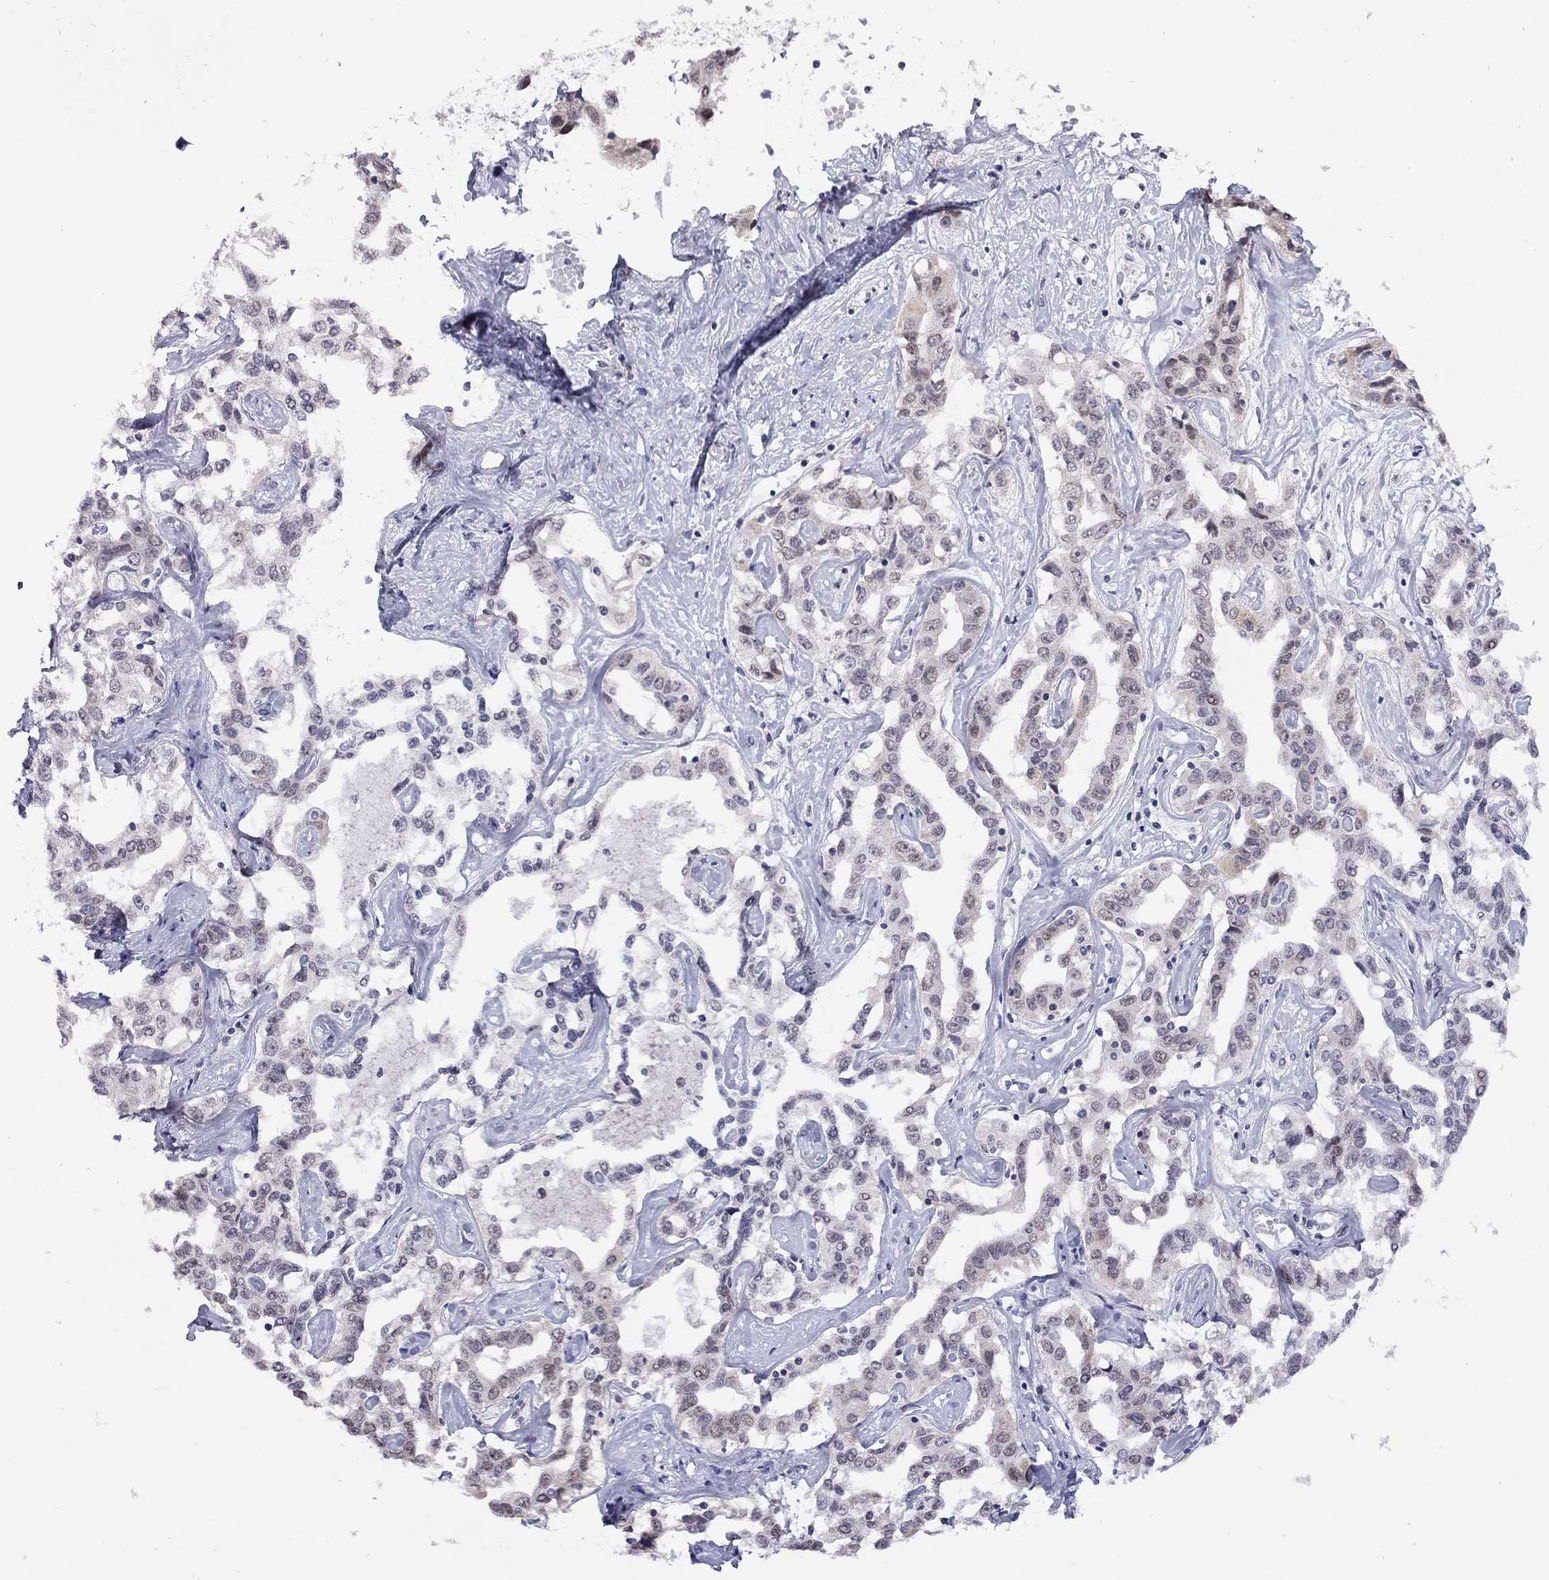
{"staining": {"intensity": "negative", "quantity": "none", "location": "none"}, "tissue": "liver cancer", "cell_type": "Tumor cells", "image_type": "cancer", "snomed": [{"axis": "morphology", "description": "Cholangiocarcinoma"}, {"axis": "topography", "description": "Liver"}], "caption": "The immunohistochemistry micrograph has no significant expression in tumor cells of liver cancer (cholangiocarcinoma) tissue. (Immunohistochemistry (ihc), brightfield microscopy, high magnification).", "gene": "HES5", "patient": {"sex": "male", "age": 59}}